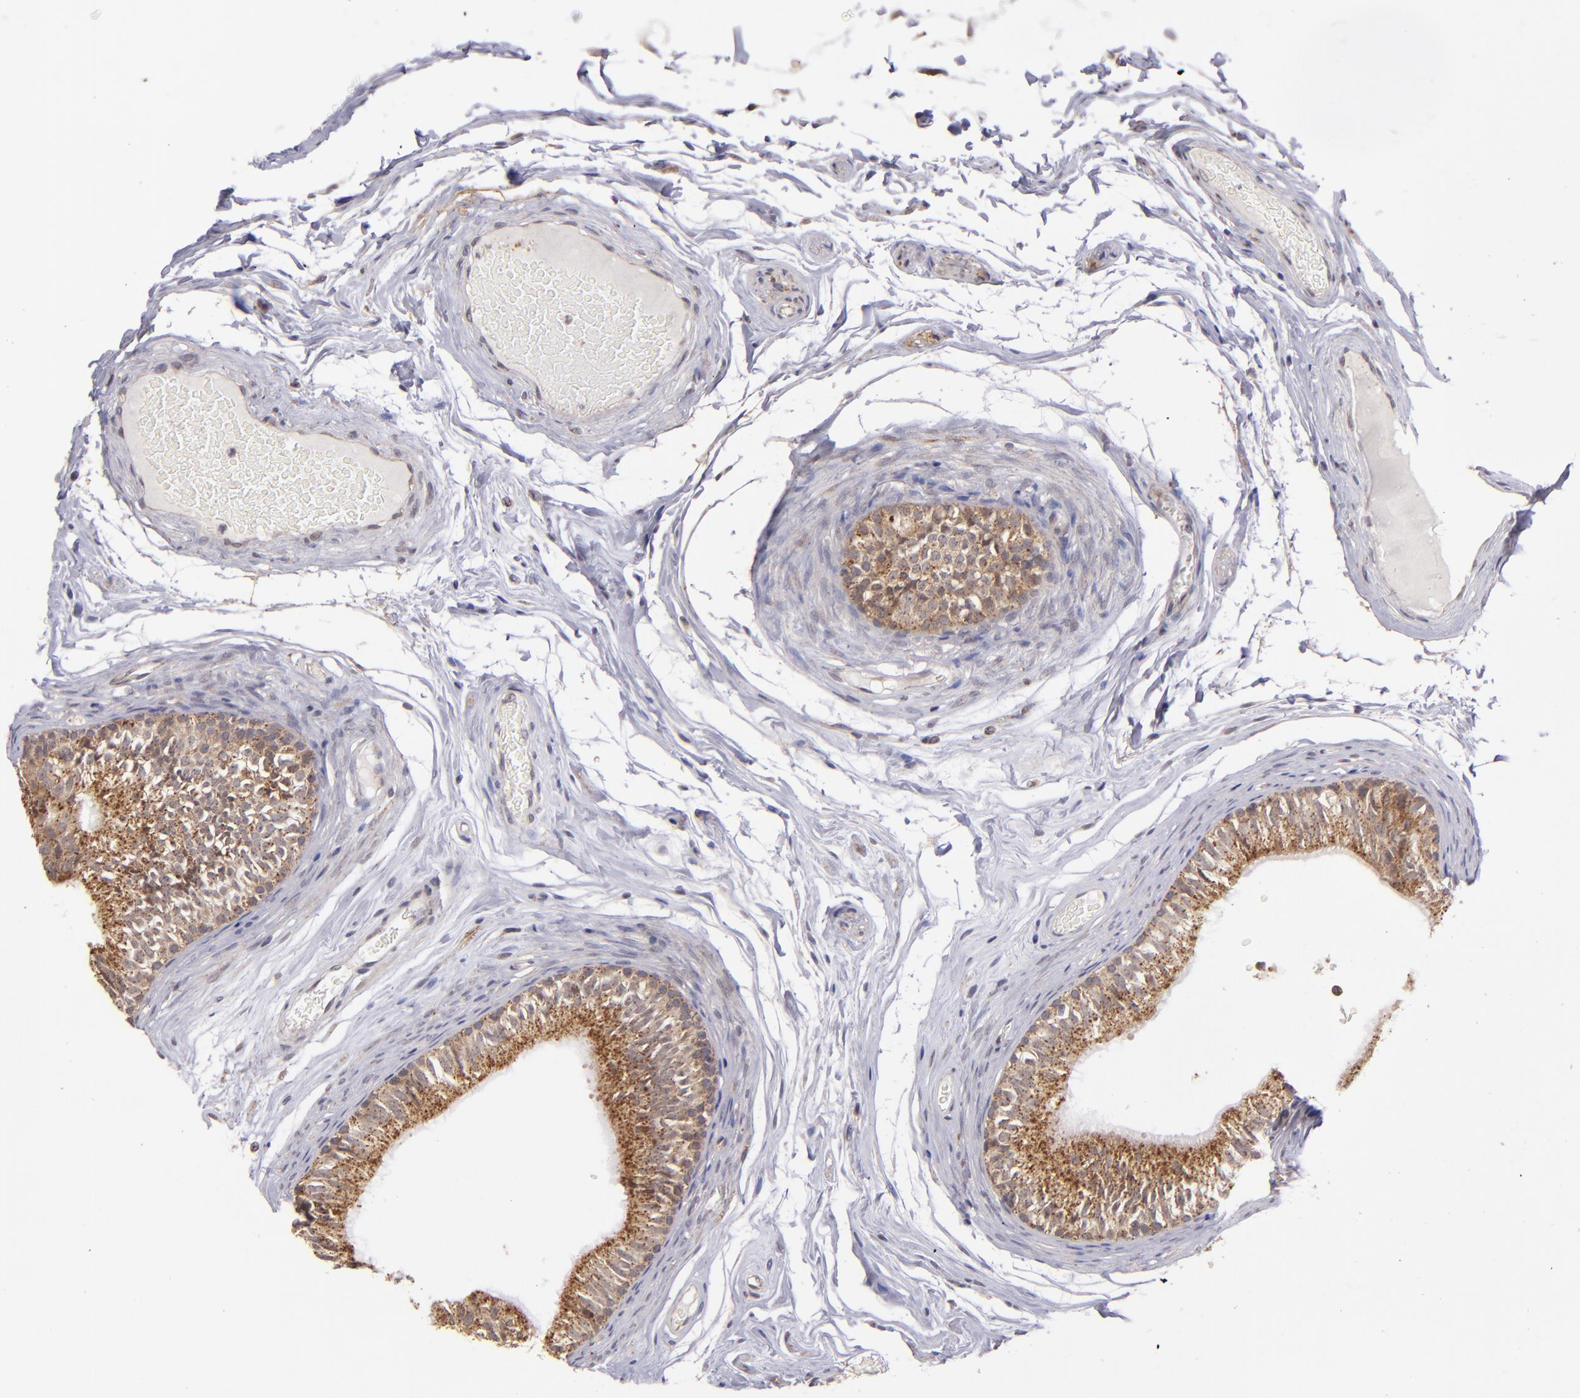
{"staining": {"intensity": "moderate", "quantity": "25%-75%", "location": "cytoplasmic/membranous"}, "tissue": "epididymis", "cell_type": "Glandular cells", "image_type": "normal", "snomed": [{"axis": "morphology", "description": "Normal tissue, NOS"}, {"axis": "topography", "description": "Testis"}, {"axis": "topography", "description": "Epididymis"}], "caption": "Epididymis stained with a protein marker displays moderate staining in glandular cells.", "gene": "ZFYVE1", "patient": {"sex": "male", "age": 36}}